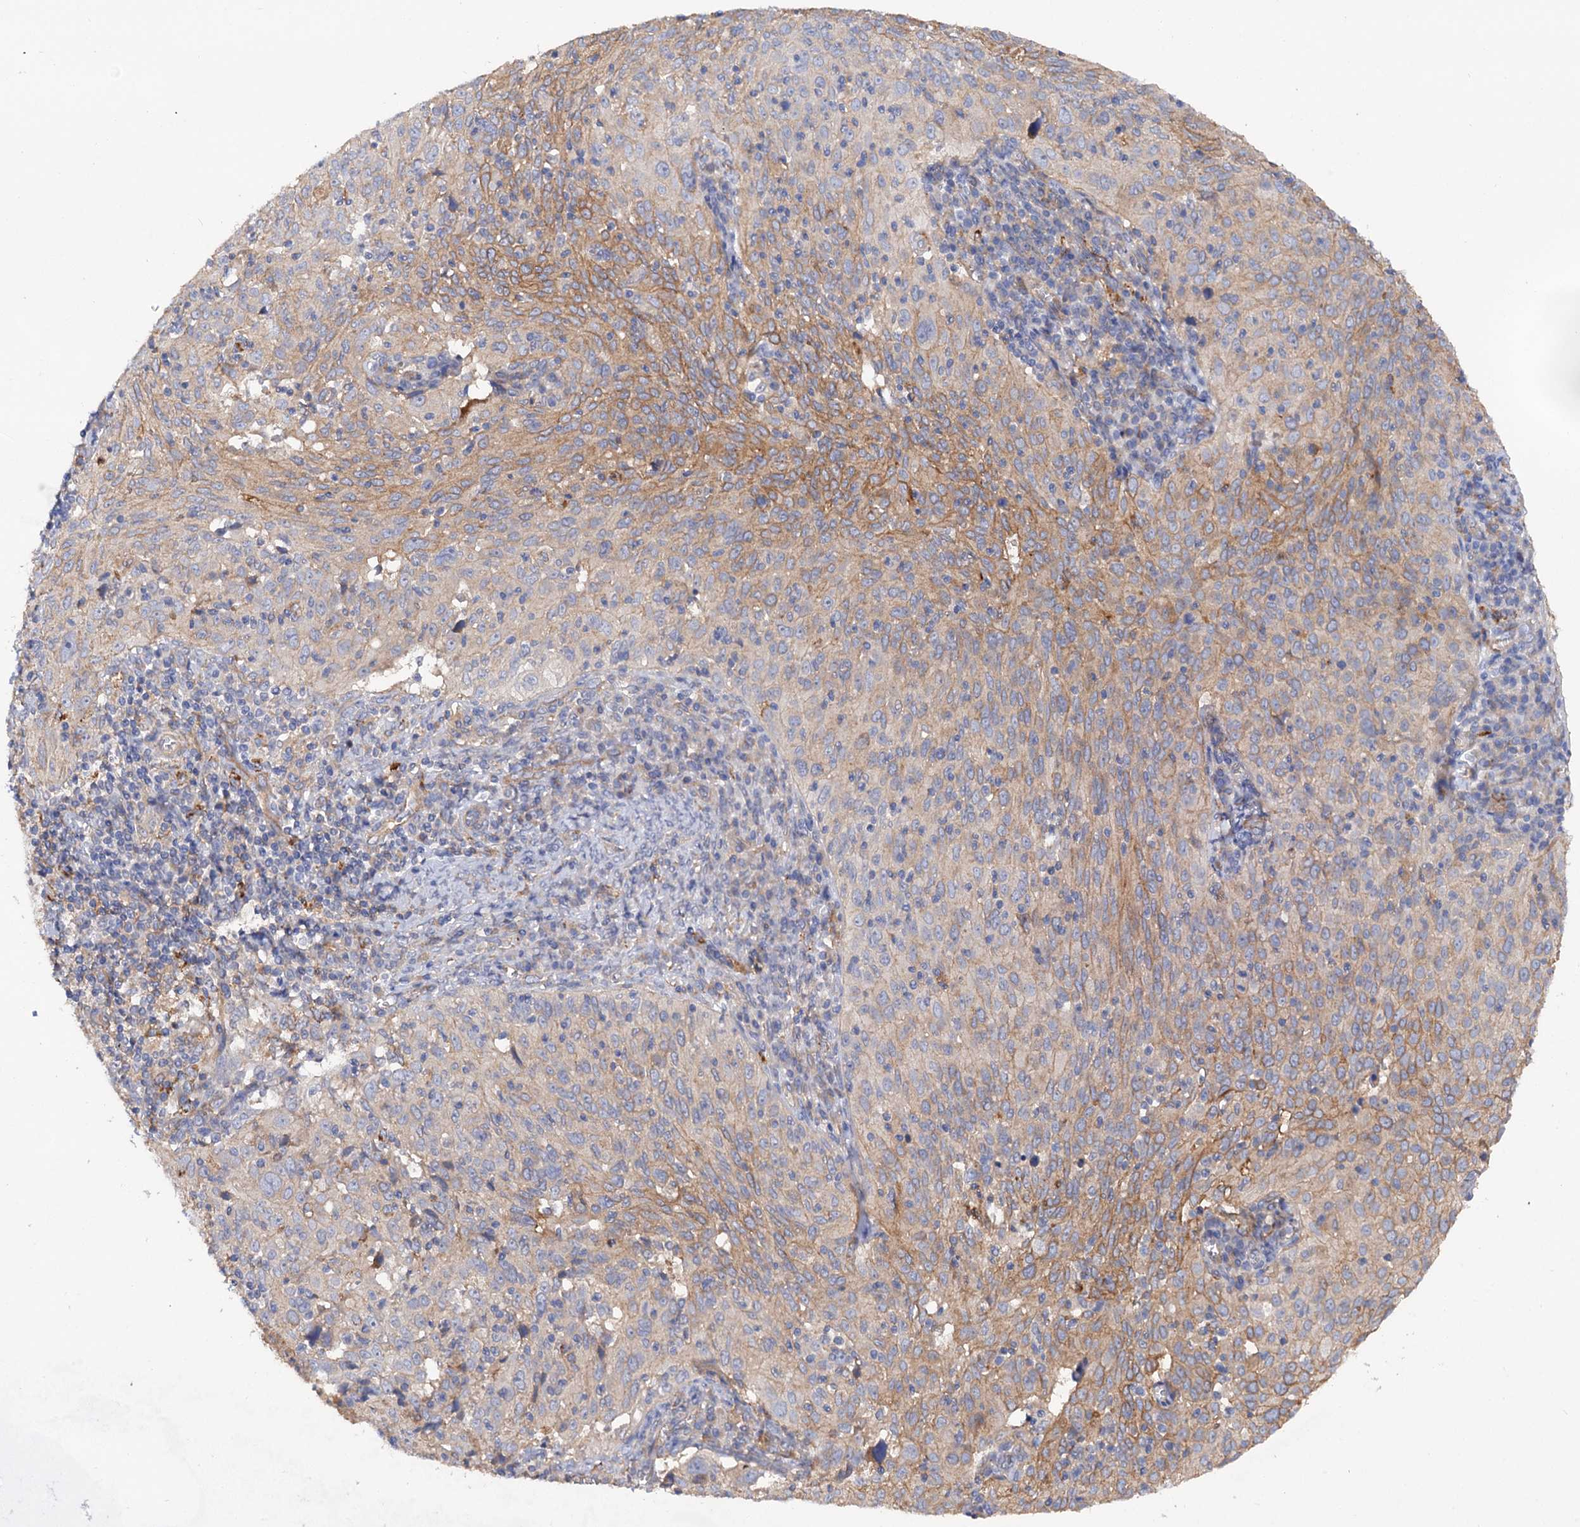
{"staining": {"intensity": "moderate", "quantity": "<25%", "location": "cytoplasmic/membranous"}, "tissue": "cervical cancer", "cell_type": "Tumor cells", "image_type": "cancer", "snomed": [{"axis": "morphology", "description": "Squamous cell carcinoma, NOS"}, {"axis": "topography", "description": "Cervix"}], "caption": "Cervical cancer was stained to show a protein in brown. There is low levels of moderate cytoplasmic/membranous expression in approximately <25% of tumor cells.", "gene": "CSAD", "patient": {"sex": "female", "age": 31}}